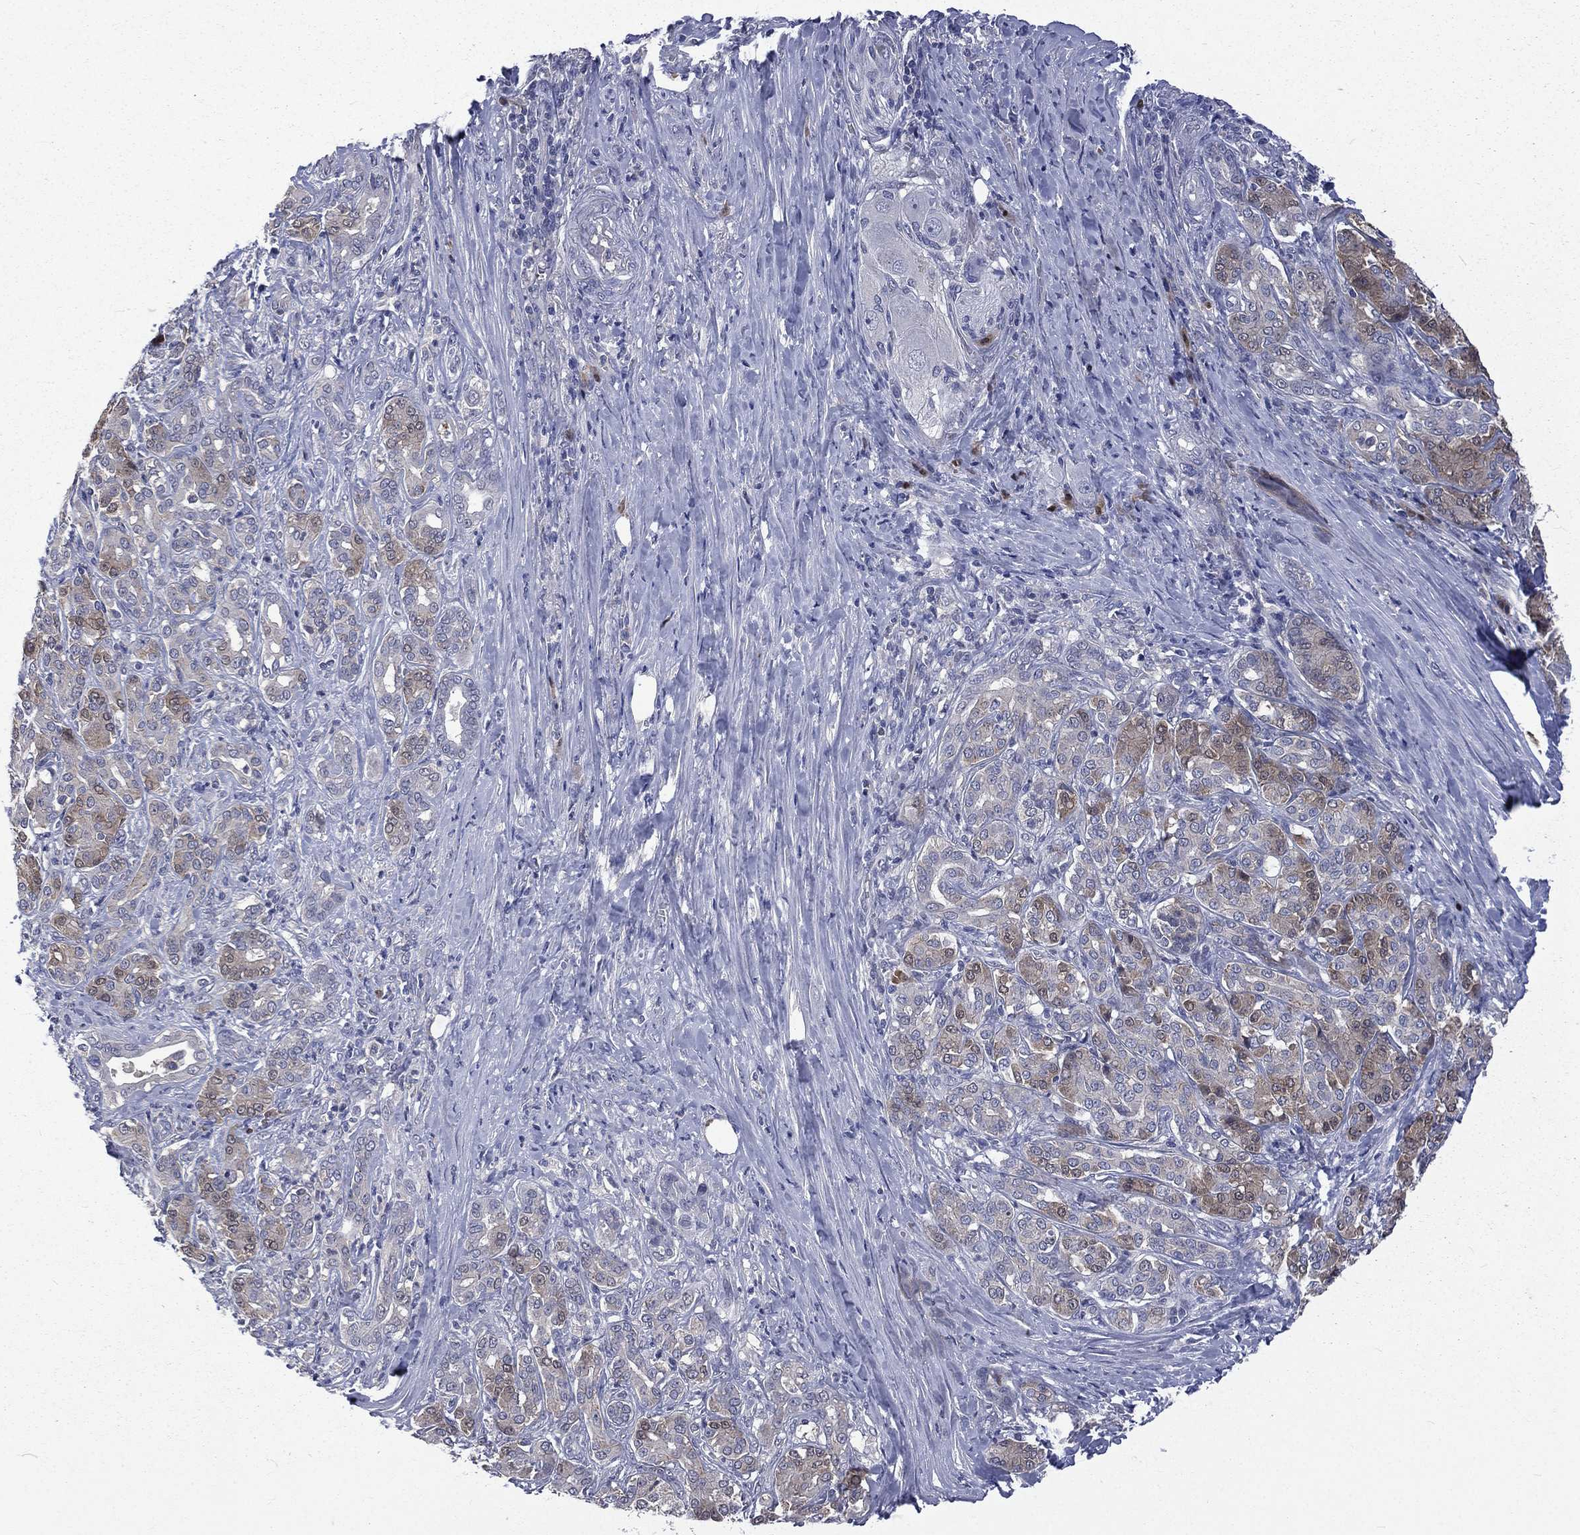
{"staining": {"intensity": "weak", "quantity": "25%-75%", "location": "cytoplasmic/membranous,nuclear"}, "tissue": "pancreatic cancer", "cell_type": "Tumor cells", "image_type": "cancer", "snomed": [{"axis": "morphology", "description": "Normal tissue, NOS"}, {"axis": "morphology", "description": "Inflammation, NOS"}, {"axis": "morphology", "description": "Adenocarcinoma, NOS"}, {"axis": "topography", "description": "Pancreas"}], "caption": "This is a histology image of immunohistochemistry (IHC) staining of adenocarcinoma (pancreatic), which shows weak staining in the cytoplasmic/membranous and nuclear of tumor cells.", "gene": "CA12", "patient": {"sex": "male", "age": 57}}